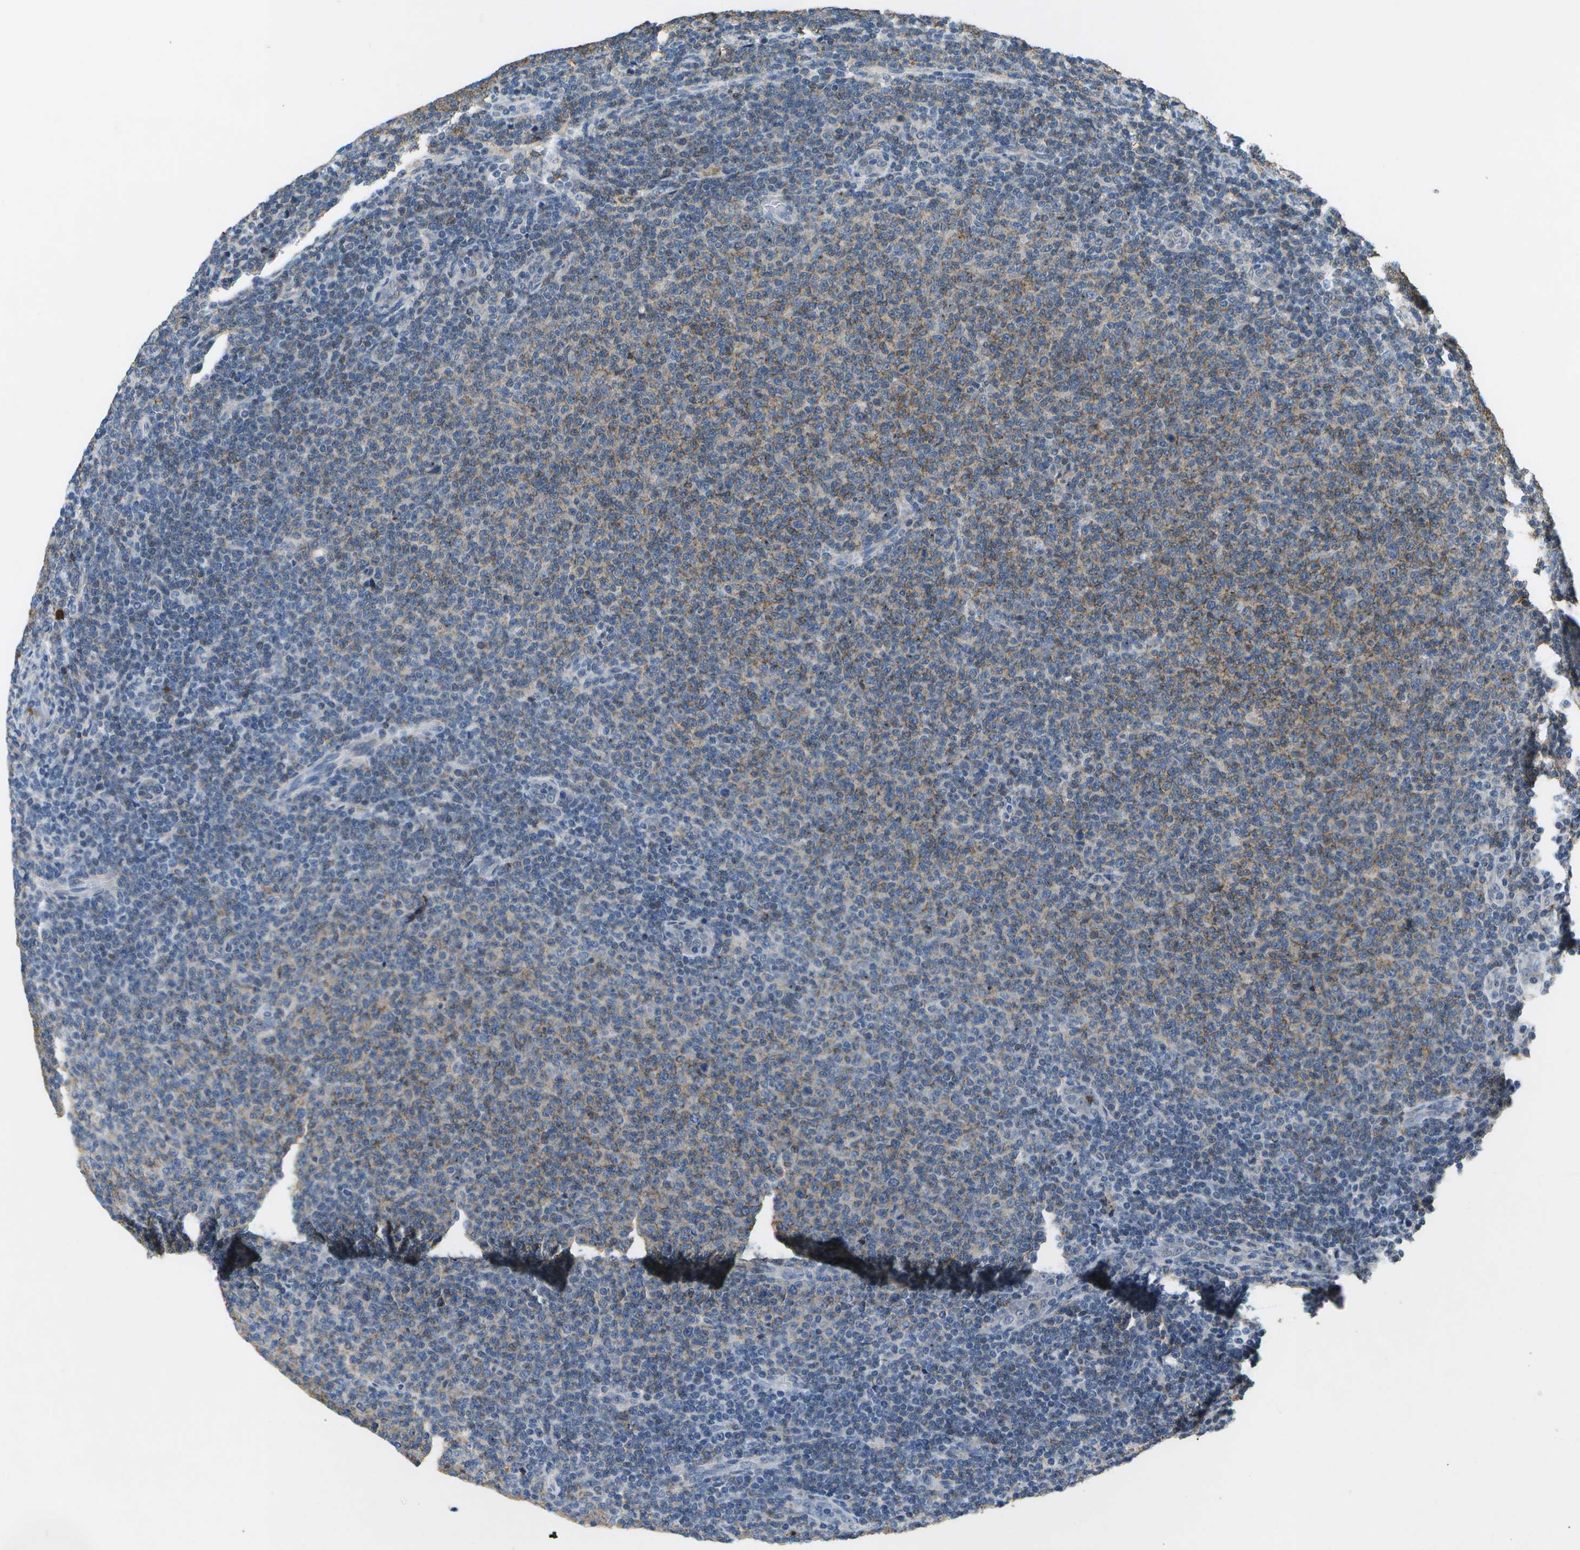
{"staining": {"intensity": "weak", "quantity": "25%-75%", "location": "cytoplasmic/membranous"}, "tissue": "lymphoma", "cell_type": "Tumor cells", "image_type": "cancer", "snomed": [{"axis": "morphology", "description": "Malignant lymphoma, non-Hodgkin's type, Low grade"}, {"axis": "topography", "description": "Lymph node"}], "caption": "Immunohistochemistry (IHC) (DAB (3,3'-diaminobenzidine)) staining of human lymphoma shows weak cytoplasmic/membranous protein expression in about 25%-75% of tumor cells.", "gene": "GALNT15", "patient": {"sex": "male", "age": 66}}